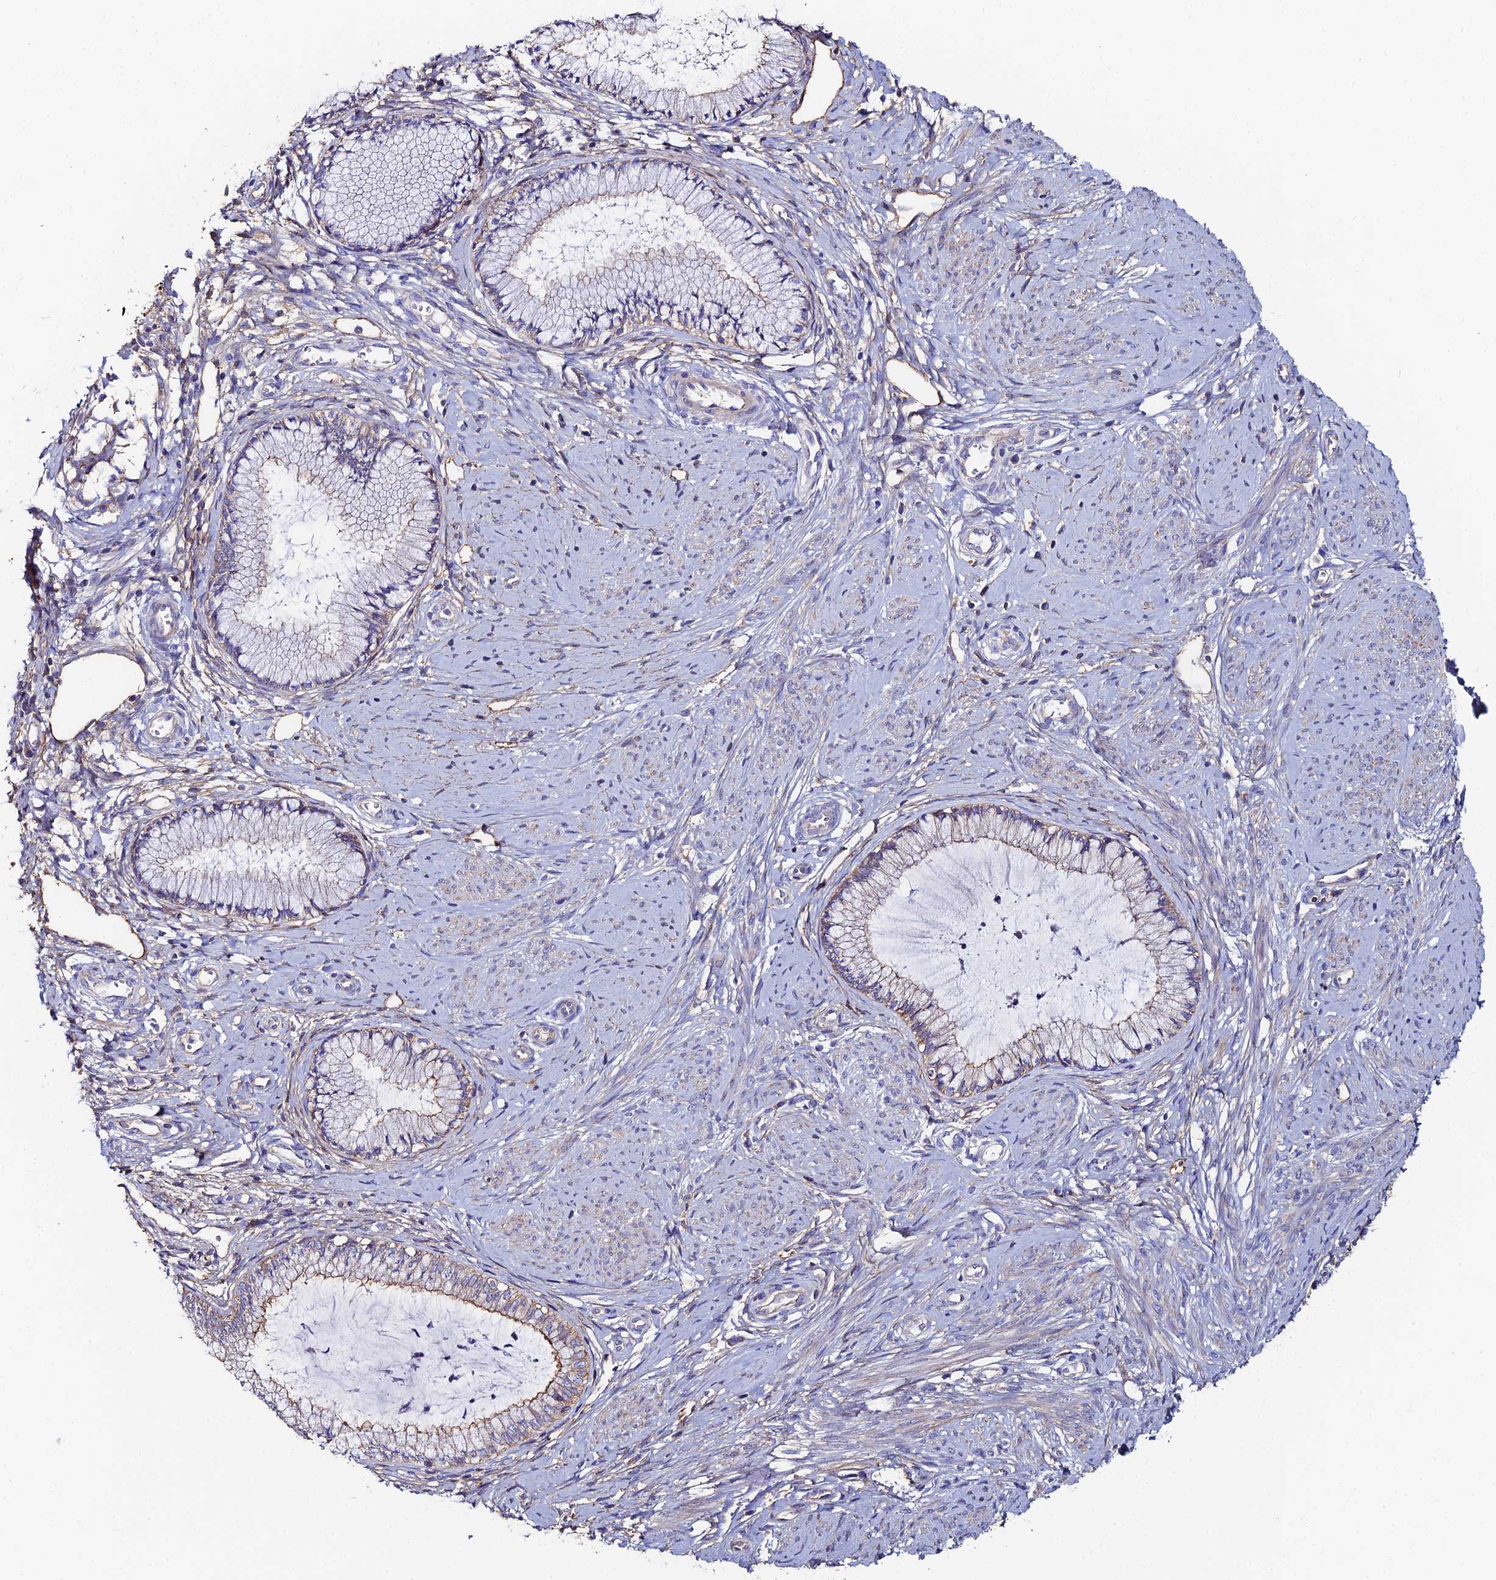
{"staining": {"intensity": "weak", "quantity": "<25%", "location": "cytoplasmic/membranous"}, "tissue": "cervical cancer", "cell_type": "Tumor cells", "image_type": "cancer", "snomed": [{"axis": "morphology", "description": "Adenocarcinoma, NOS"}, {"axis": "topography", "description": "Cervix"}], "caption": "A high-resolution photomicrograph shows immunohistochemistry (IHC) staining of cervical cancer (adenocarcinoma), which displays no significant expression in tumor cells.", "gene": "C6", "patient": {"sex": "female", "age": 36}}